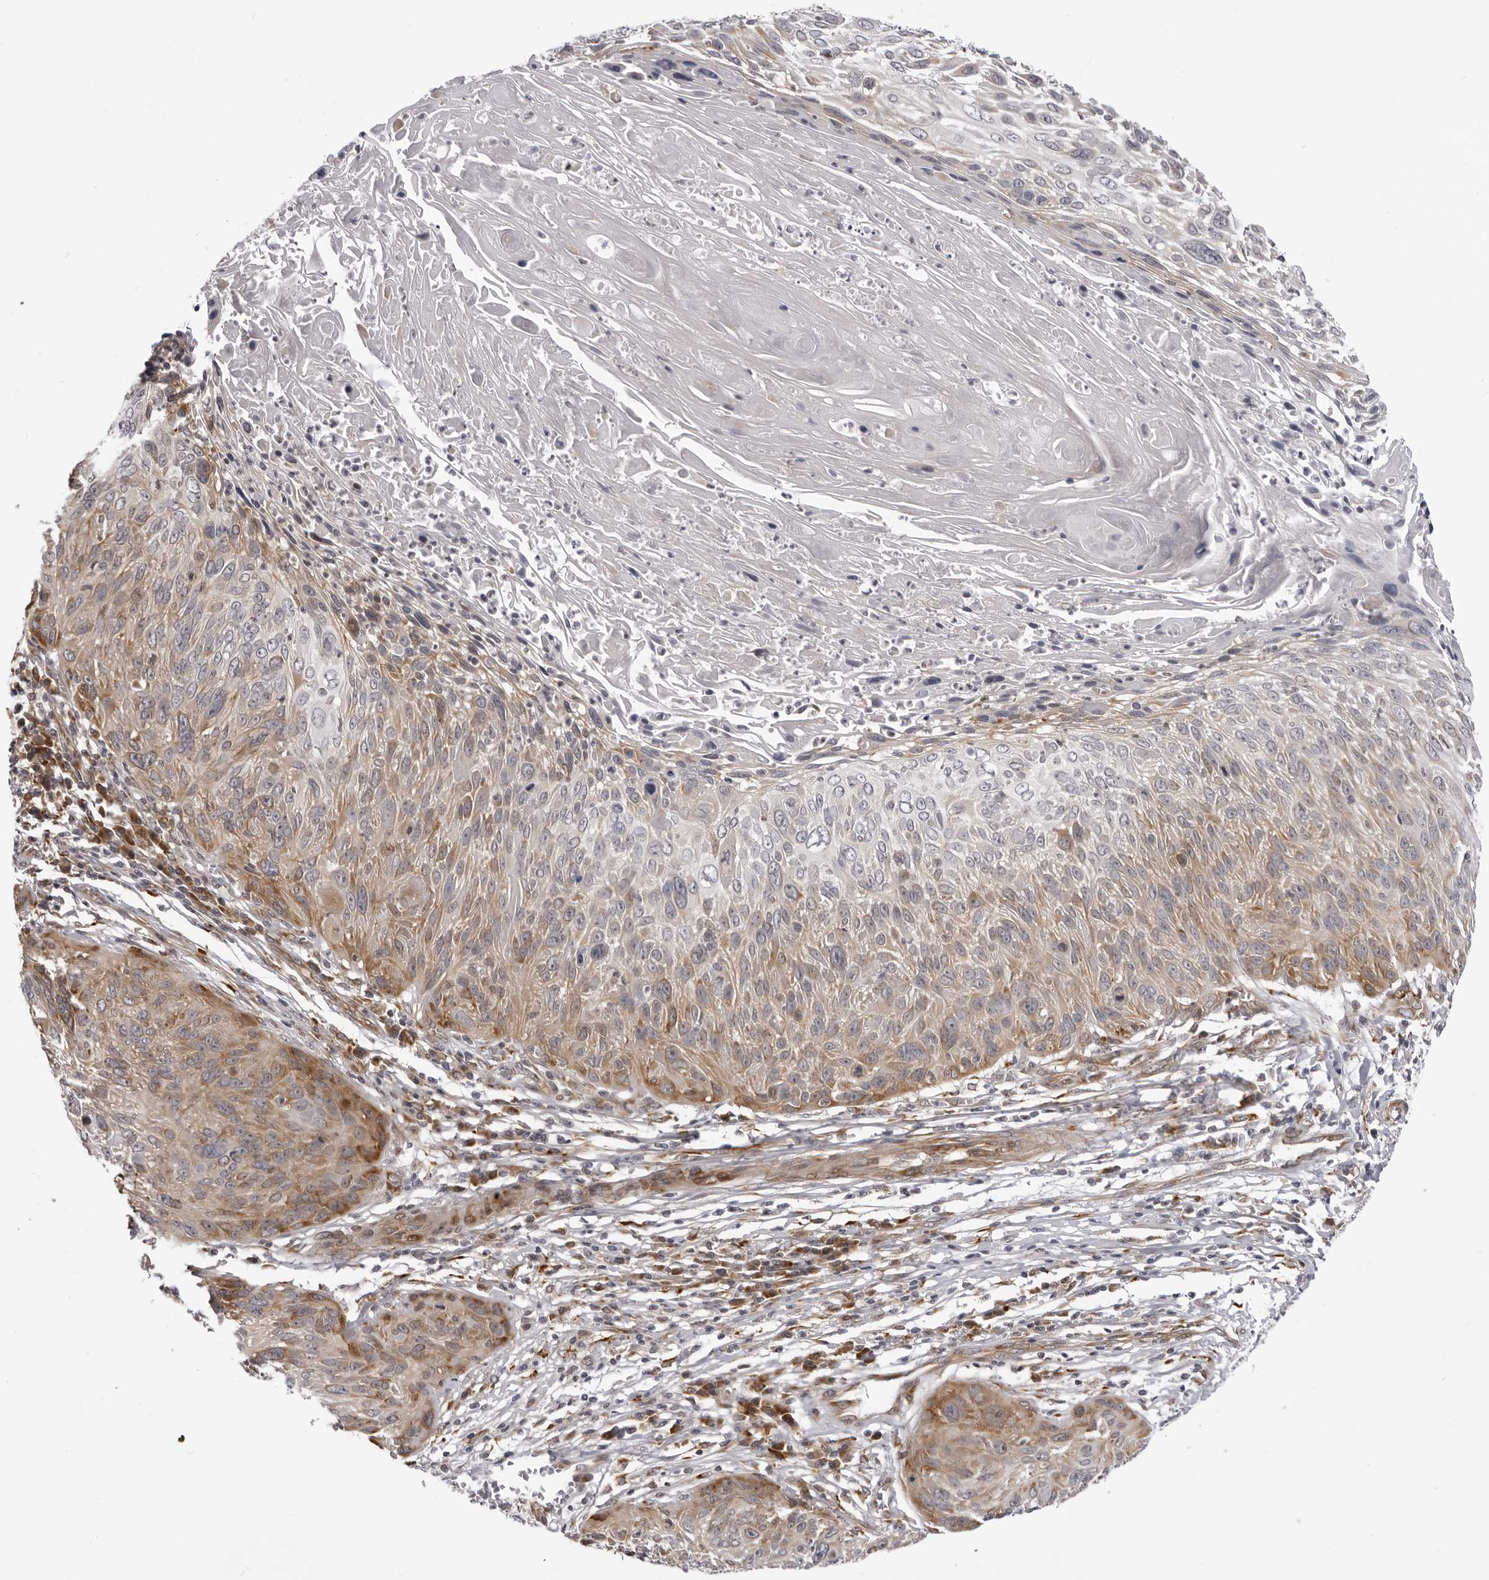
{"staining": {"intensity": "moderate", "quantity": "25%-75%", "location": "cytoplasmic/membranous"}, "tissue": "cervical cancer", "cell_type": "Tumor cells", "image_type": "cancer", "snomed": [{"axis": "morphology", "description": "Squamous cell carcinoma, NOS"}, {"axis": "topography", "description": "Cervix"}], "caption": "Immunohistochemical staining of squamous cell carcinoma (cervical) shows medium levels of moderate cytoplasmic/membranous protein positivity in about 25%-75% of tumor cells.", "gene": "SRGAP2", "patient": {"sex": "female", "age": 51}}